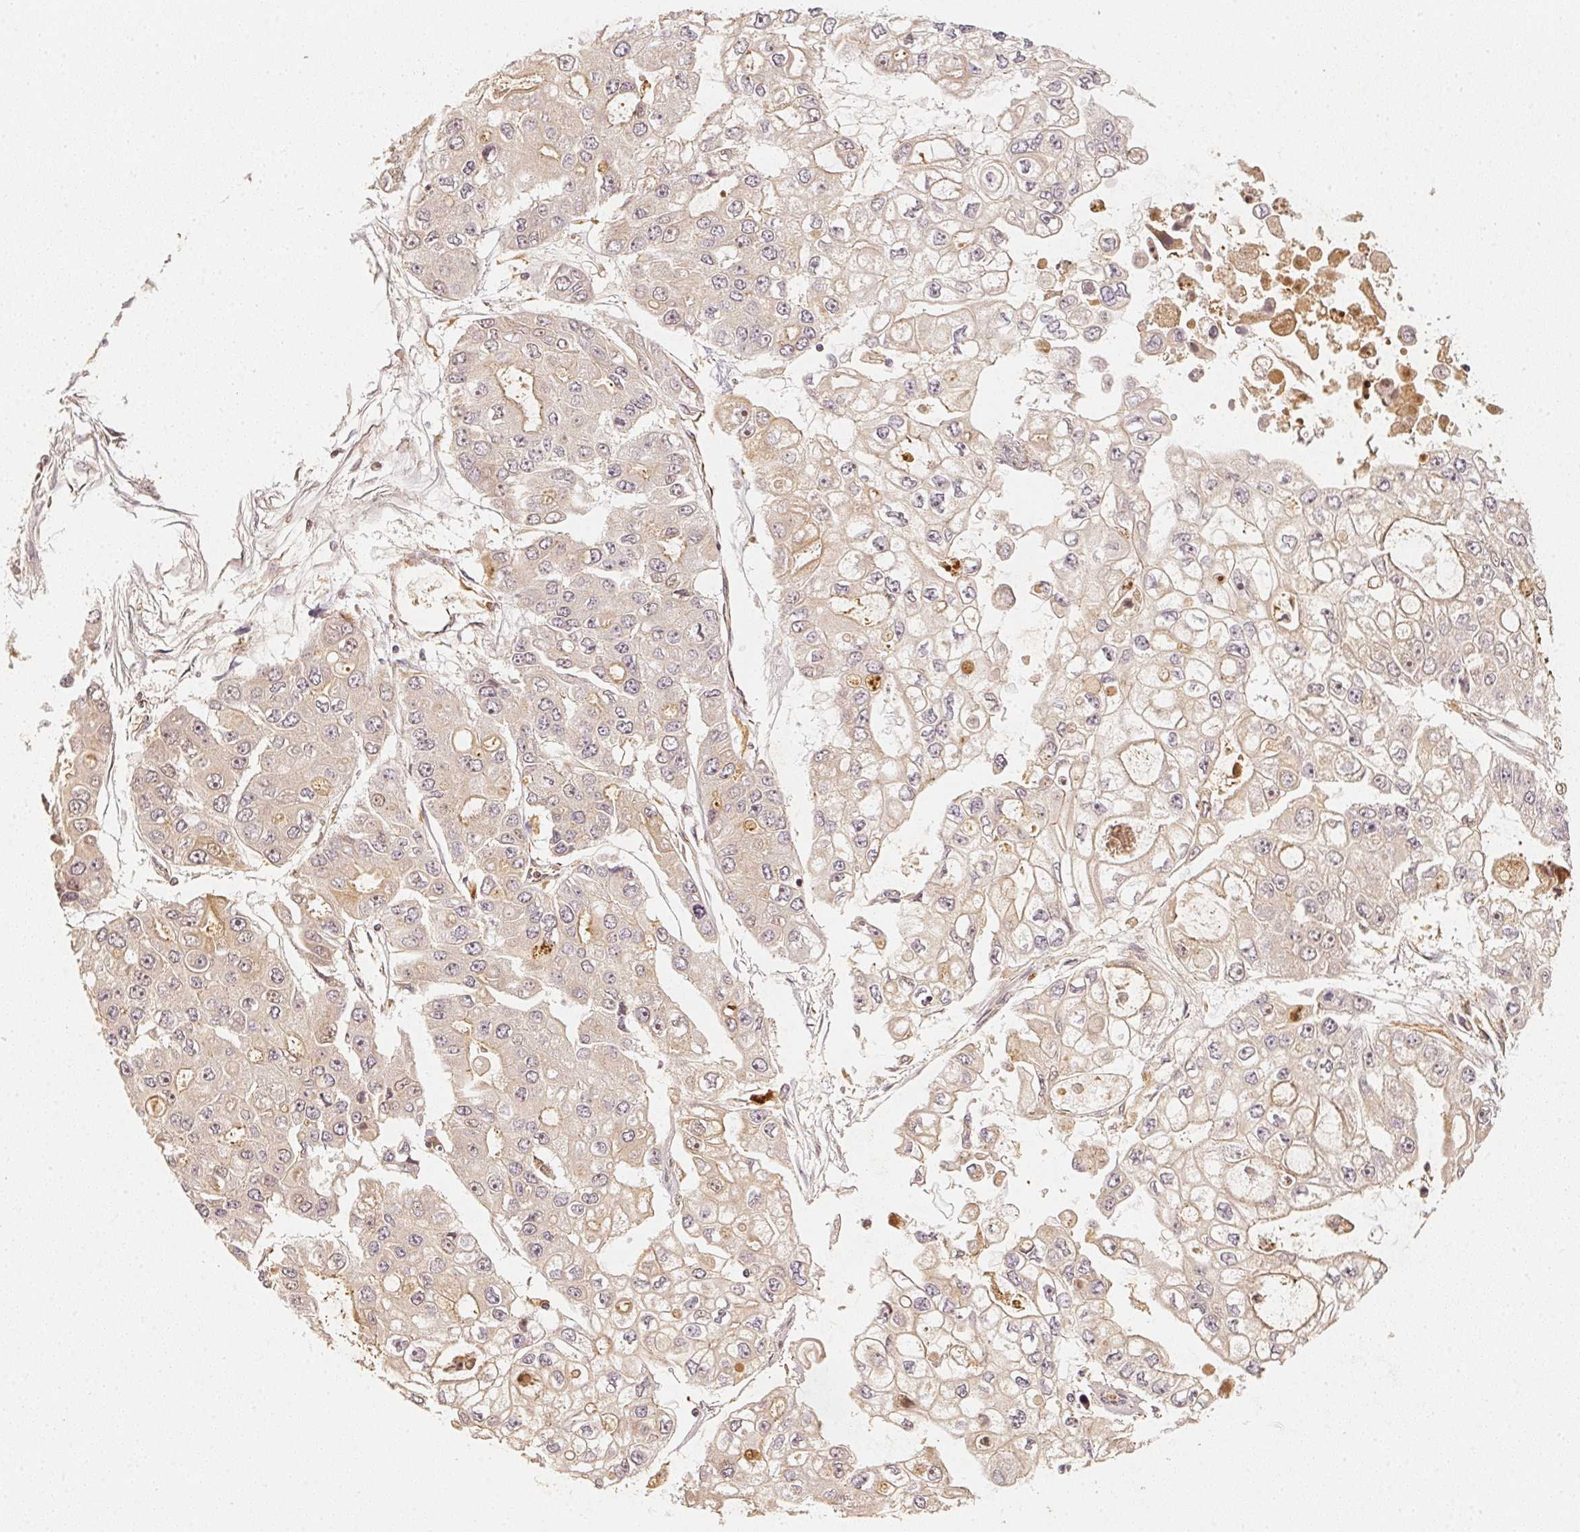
{"staining": {"intensity": "negative", "quantity": "none", "location": "none"}, "tissue": "ovarian cancer", "cell_type": "Tumor cells", "image_type": "cancer", "snomed": [{"axis": "morphology", "description": "Cystadenocarcinoma, serous, NOS"}, {"axis": "topography", "description": "Ovary"}], "caption": "Immunohistochemistry of ovarian cancer displays no staining in tumor cells.", "gene": "SERPINE1", "patient": {"sex": "female", "age": 56}}